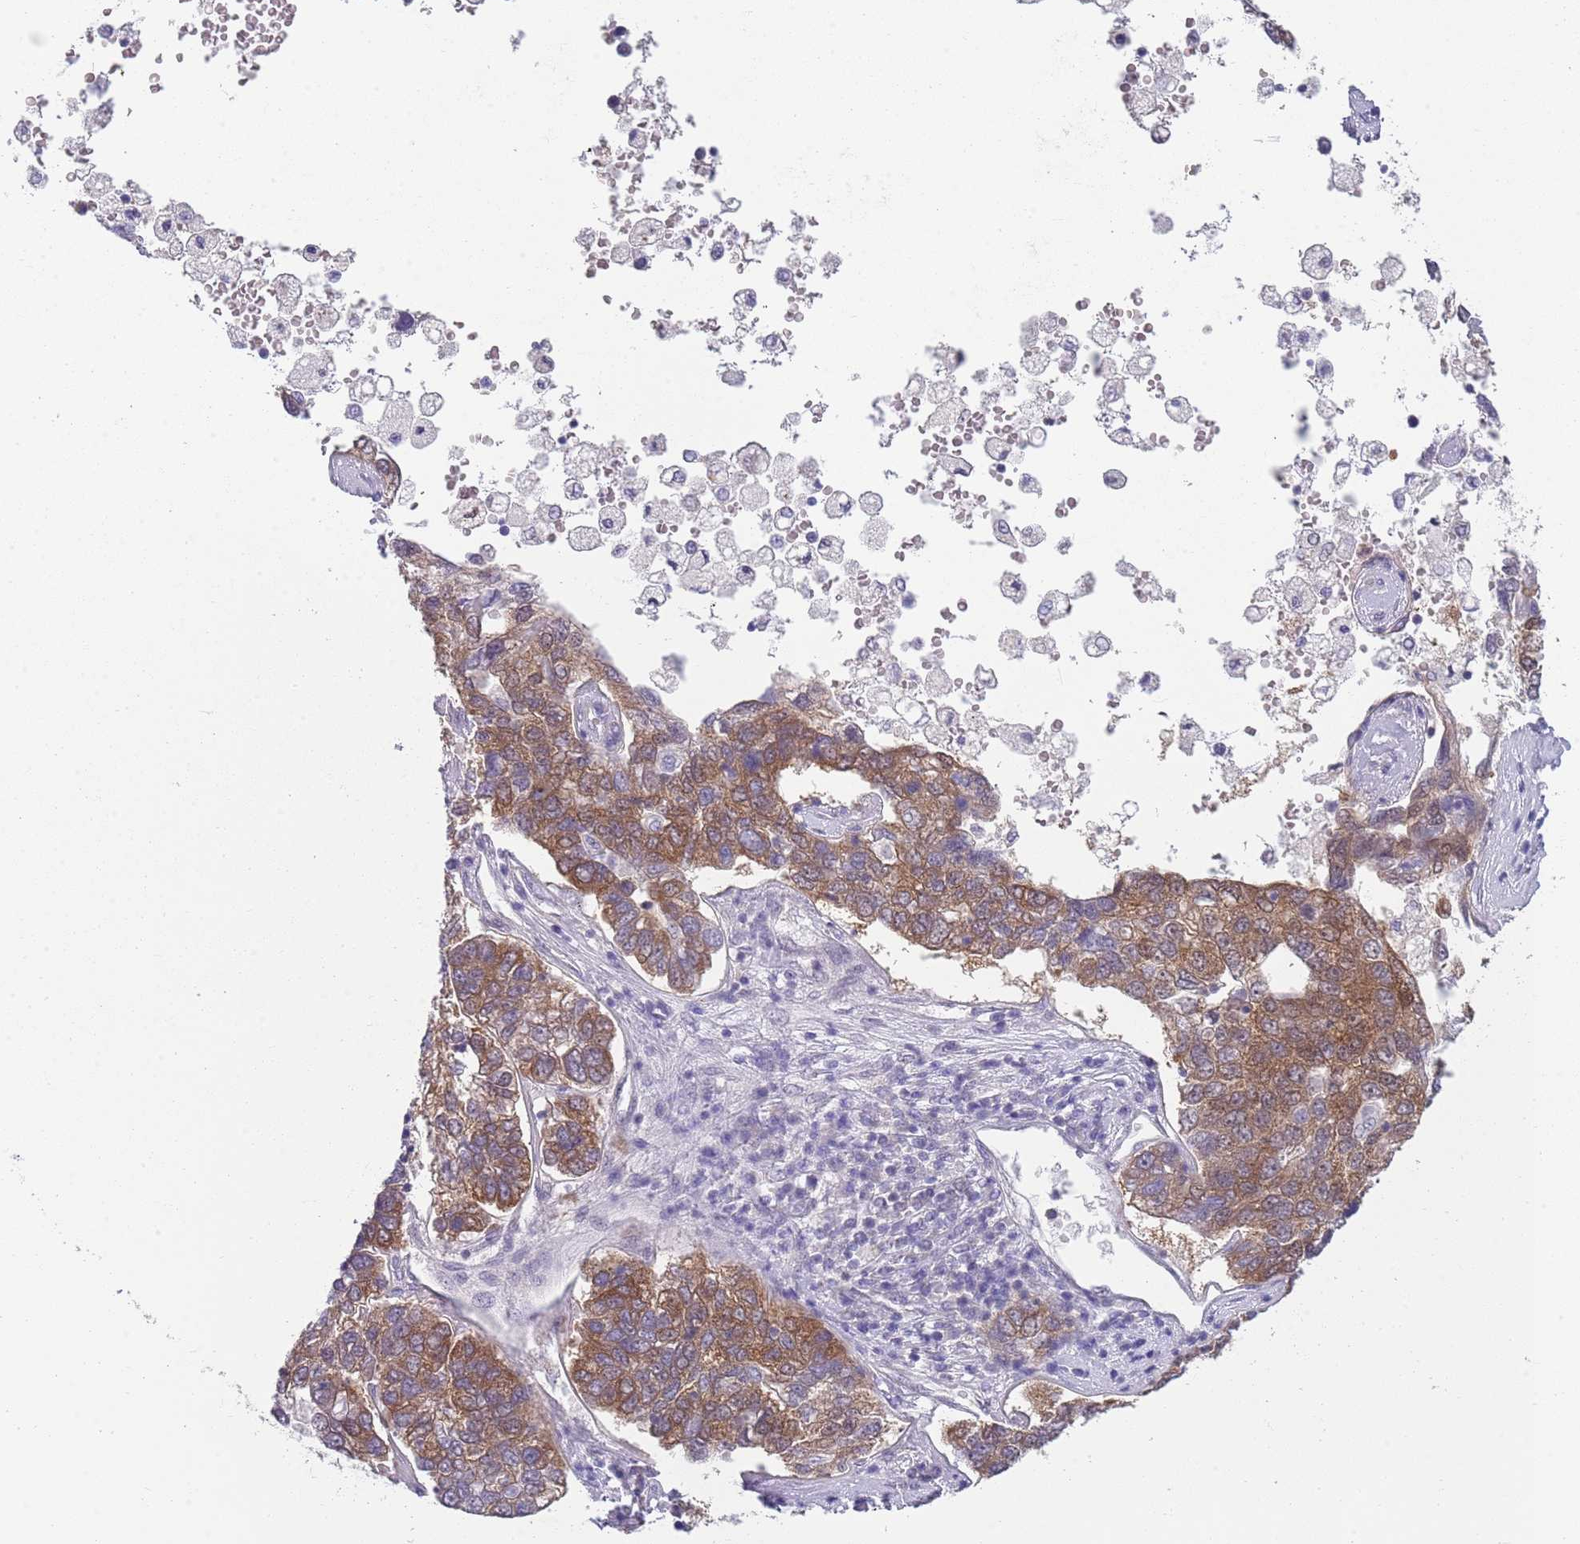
{"staining": {"intensity": "moderate", "quantity": ">75%", "location": "cytoplasmic/membranous,nuclear"}, "tissue": "pancreatic cancer", "cell_type": "Tumor cells", "image_type": "cancer", "snomed": [{"axis": "morphology", "description": "Adenocarcinoma, NOS"}, {"axis": "topography", "description": "Pancreas"}], "caption": "Immunohistochemistry (IHC) staining of pancreatic cancer, which demonstrates medium levels of moderate cytoplasmic/membranous and nuclear expression in about >75% of tumor cells indicating moderate cytoplasmic/membranous and nuclear protein expression. The staining was performed using DAB (3,3'-diaminobenzidine) (brown) for protein detection and nuclei were counterstained in hematoxylin (blue).", "gene": "SEPHS2", "patient": {"sex": "female", "age": 61}}